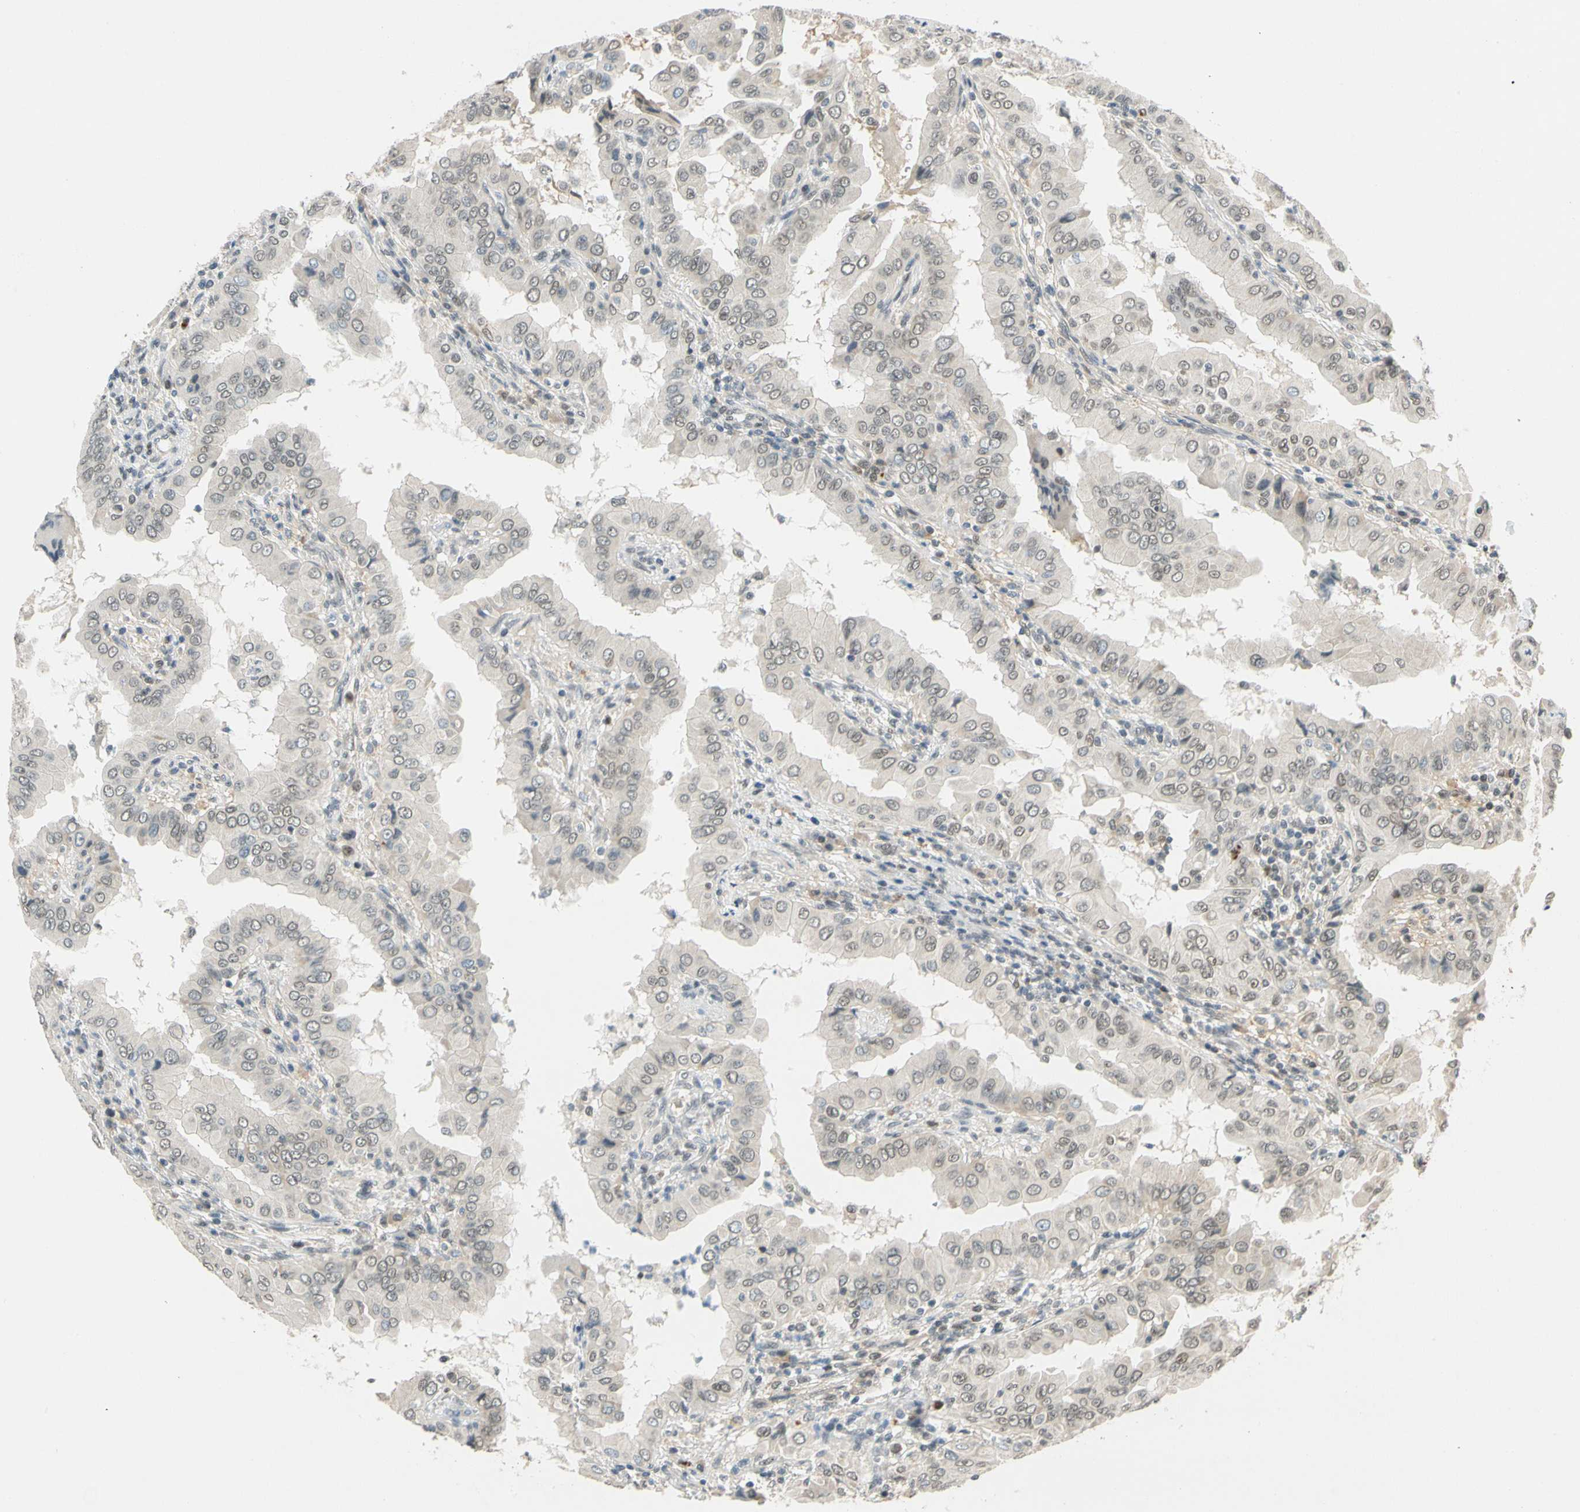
{"staining": {"intensity": "negative", "quantity": "none", "location": "none"}, "tissue": "thyroid cancer", "cell_type": "Tumor cells", "image_type": "cancer", "snomed": [{"axis": "morphology", "description": "Papillary adenocarcinoma, NOS"}, {"axis": "topography", "description": "Thyroid gland"}], "caption": "This is an IHC histopathology image of human thyroid cancer. There is no staining in tumor cells.", "gene": "POGZ", "patient": {"sex": "male", "age": 33}}